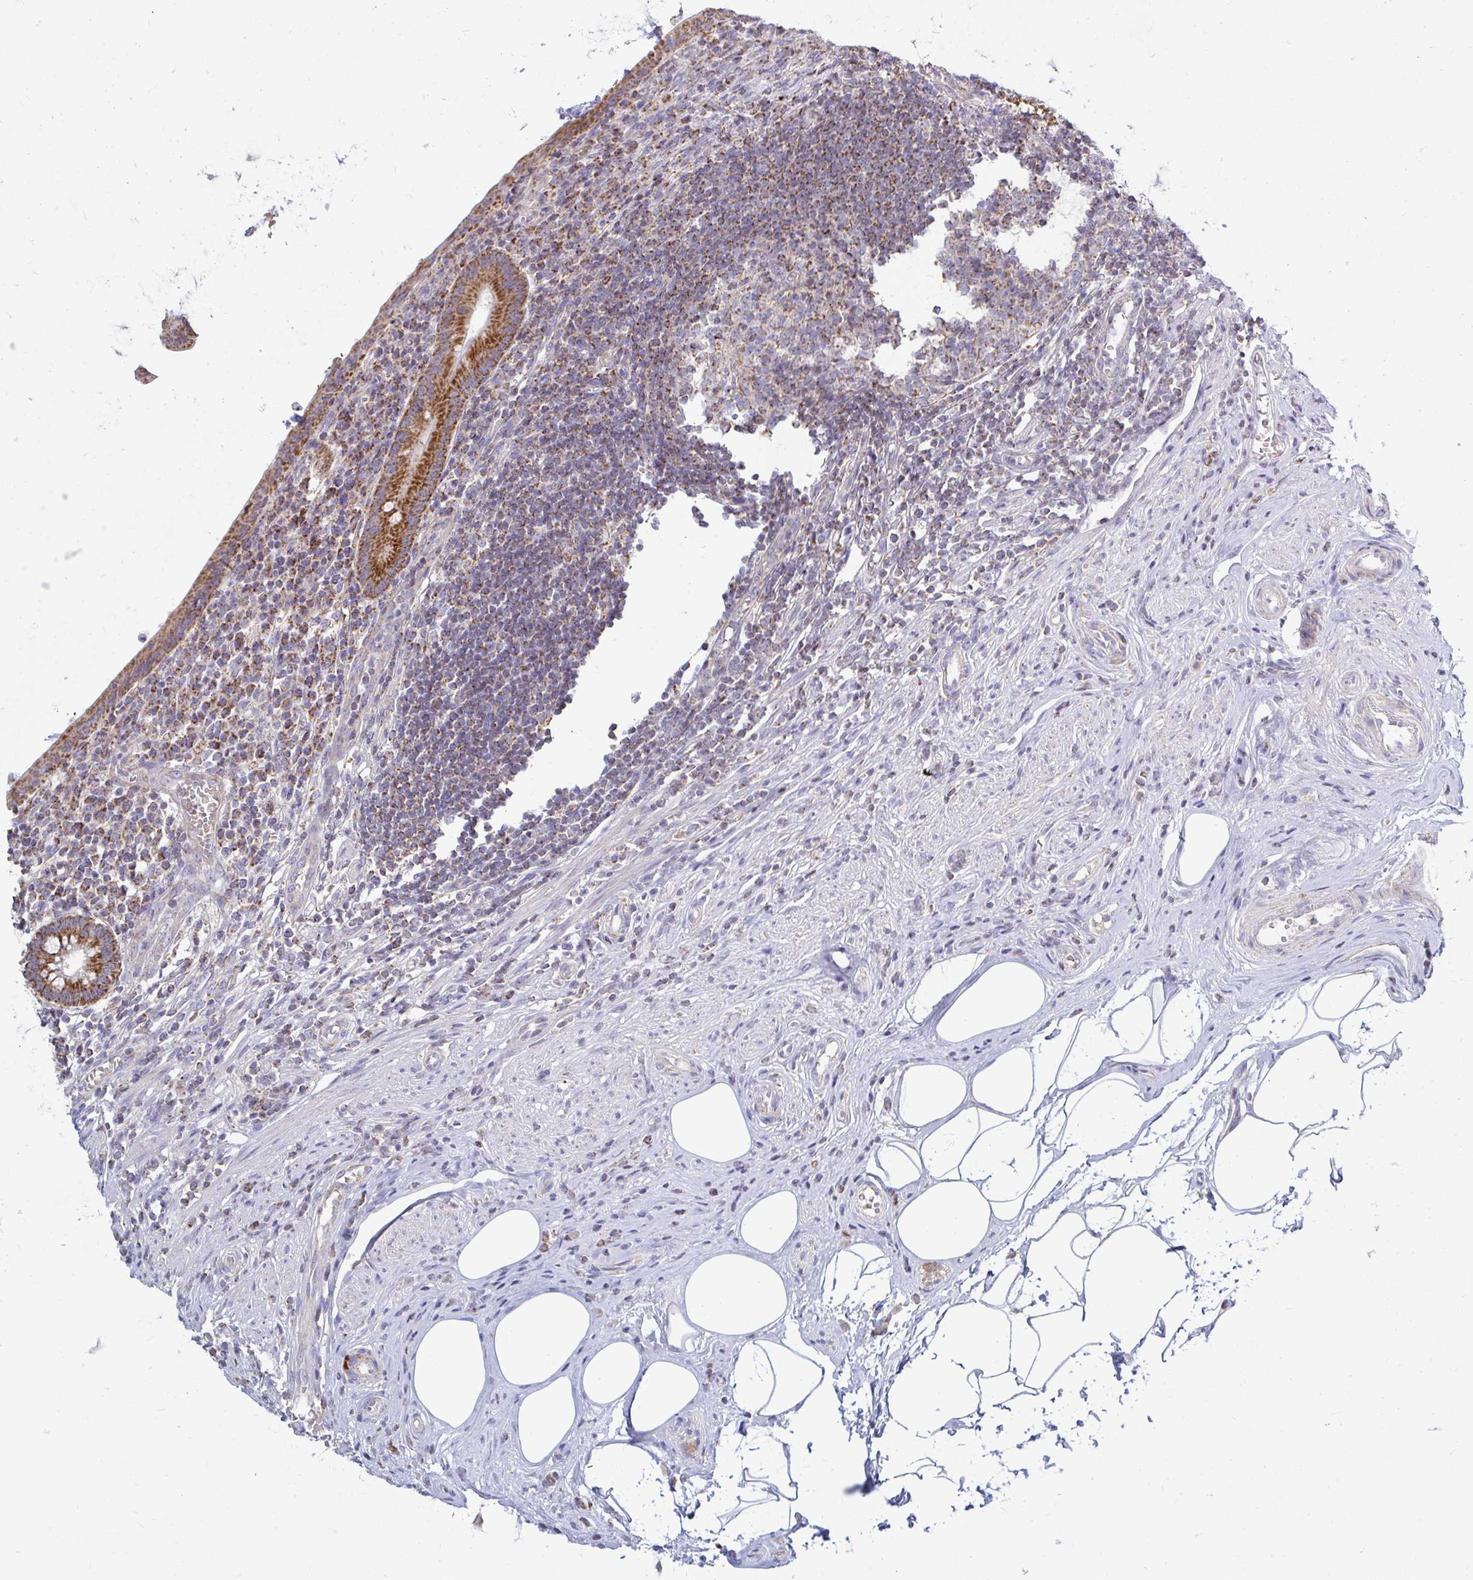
{"staining": {"intensity": "strong", "quantity": ">75%", "location": "cytoplasmic/membranous"}, "tissue": "appendix", "cell_type": "Glandular cells", "image_type": "normal", "snomed": [{"axis": "morphology", "description": "Normal tissue, NOS"}, {"axis": "topography", "description": "Appendix"}], "caption": "Immunohistochemical staining of unremarkable human appendix demonstrates >75% levels of strong cytoplasmic/membranous protein positivity in about >75% of glandular cells.", "gene": "OR10R2", "patient": {"sex": "female", "age": 56}}